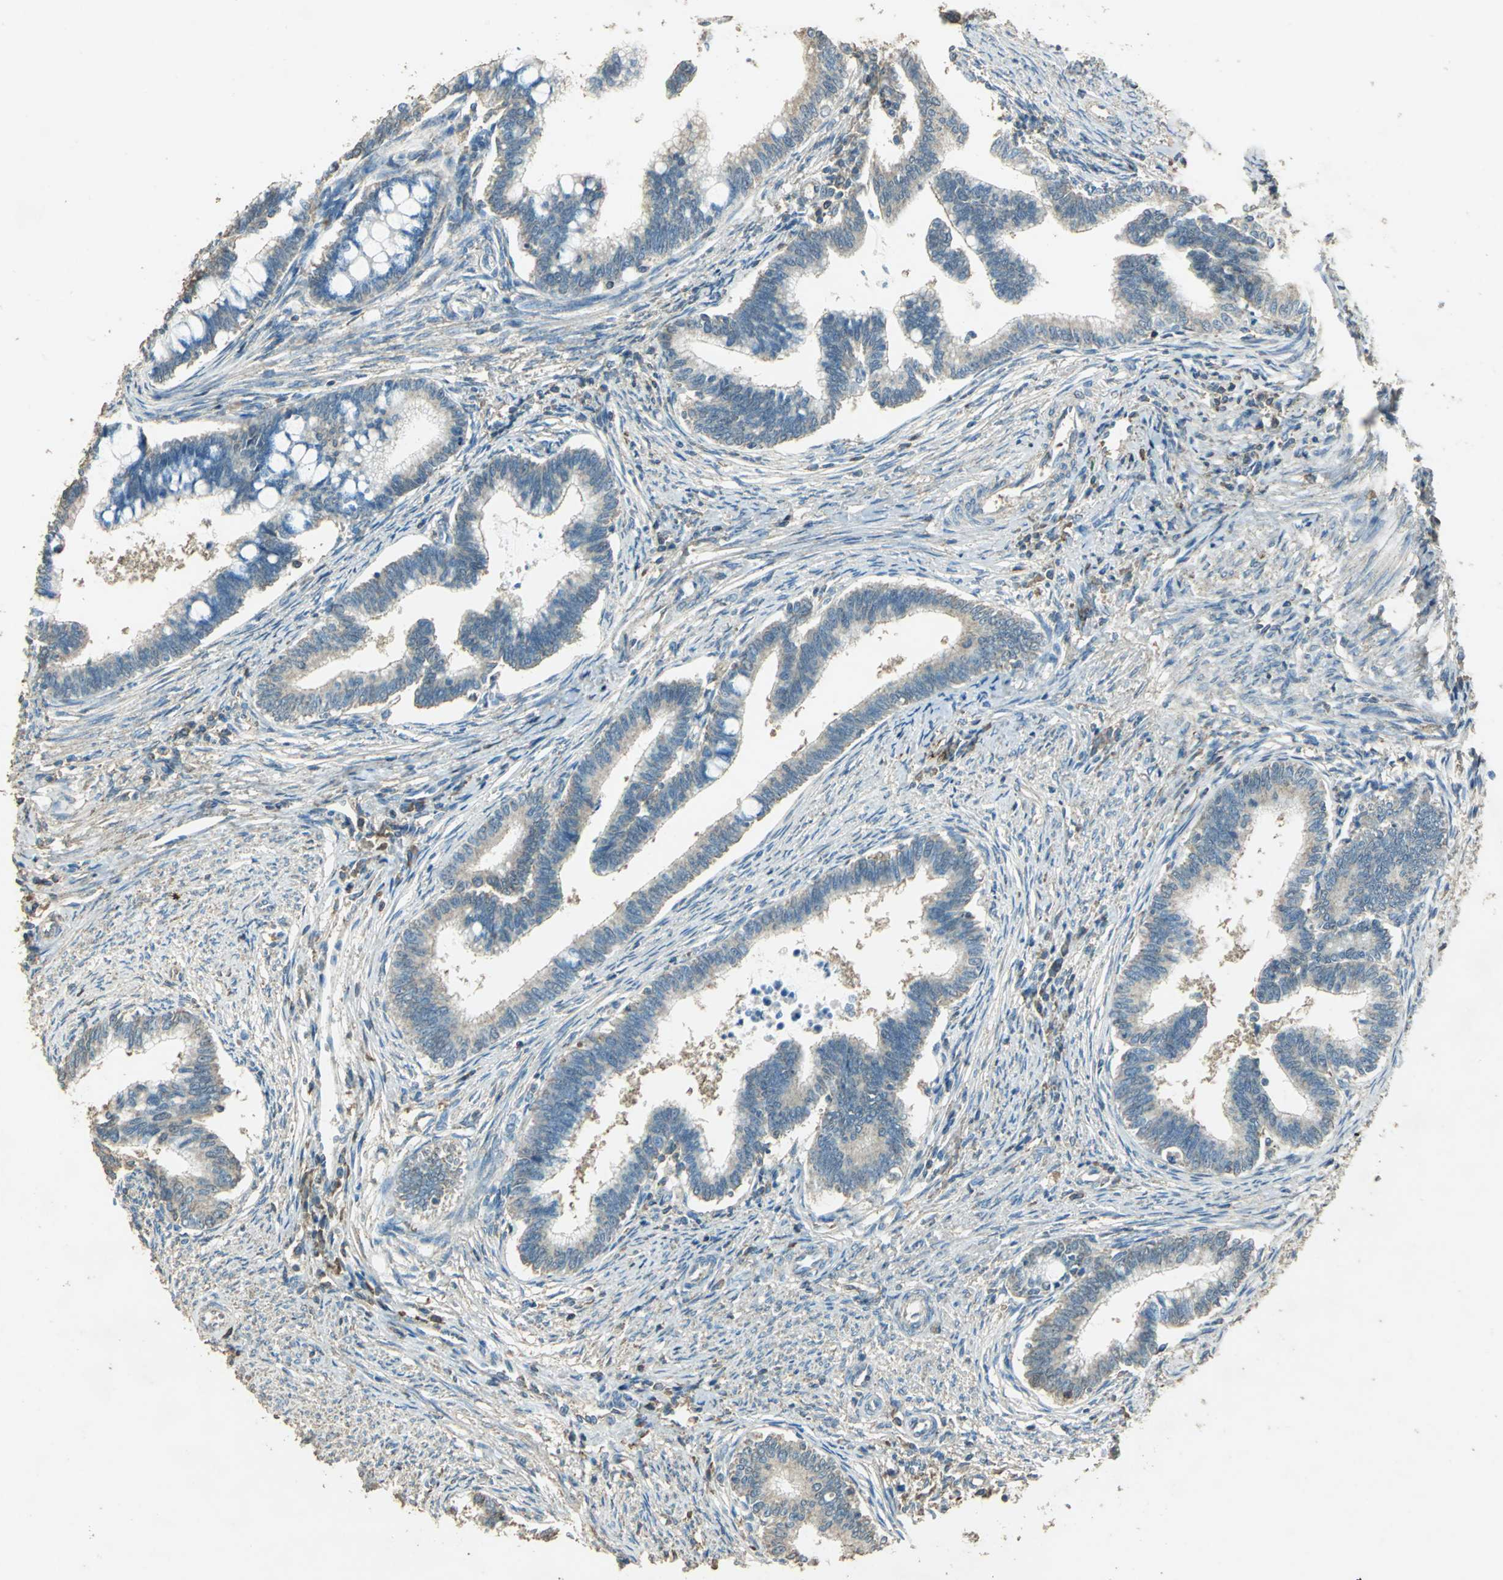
{"staining": {"intensity": "weak", "quantity": "25%-75%", "location": "cytoplasmic/membranous"}, "tissue": "cervical cancer", "cell_type": "Tumor cells", "image_type": "cancer", "snomed": [{"axis": "morphology", "description": "Adenocarcinoma, NOS"}, {"axis": "topography", "description": "Cervix"}], "caption": "Immunohistochemistry (IHC) of cervical adenocarcinoma displays low levels of weak cytoplasmic/membranous expression in about 25%-75% of tumor cells.", "gene": "TRAPPC2", "patient": {"sex": "female", "age": 36}}